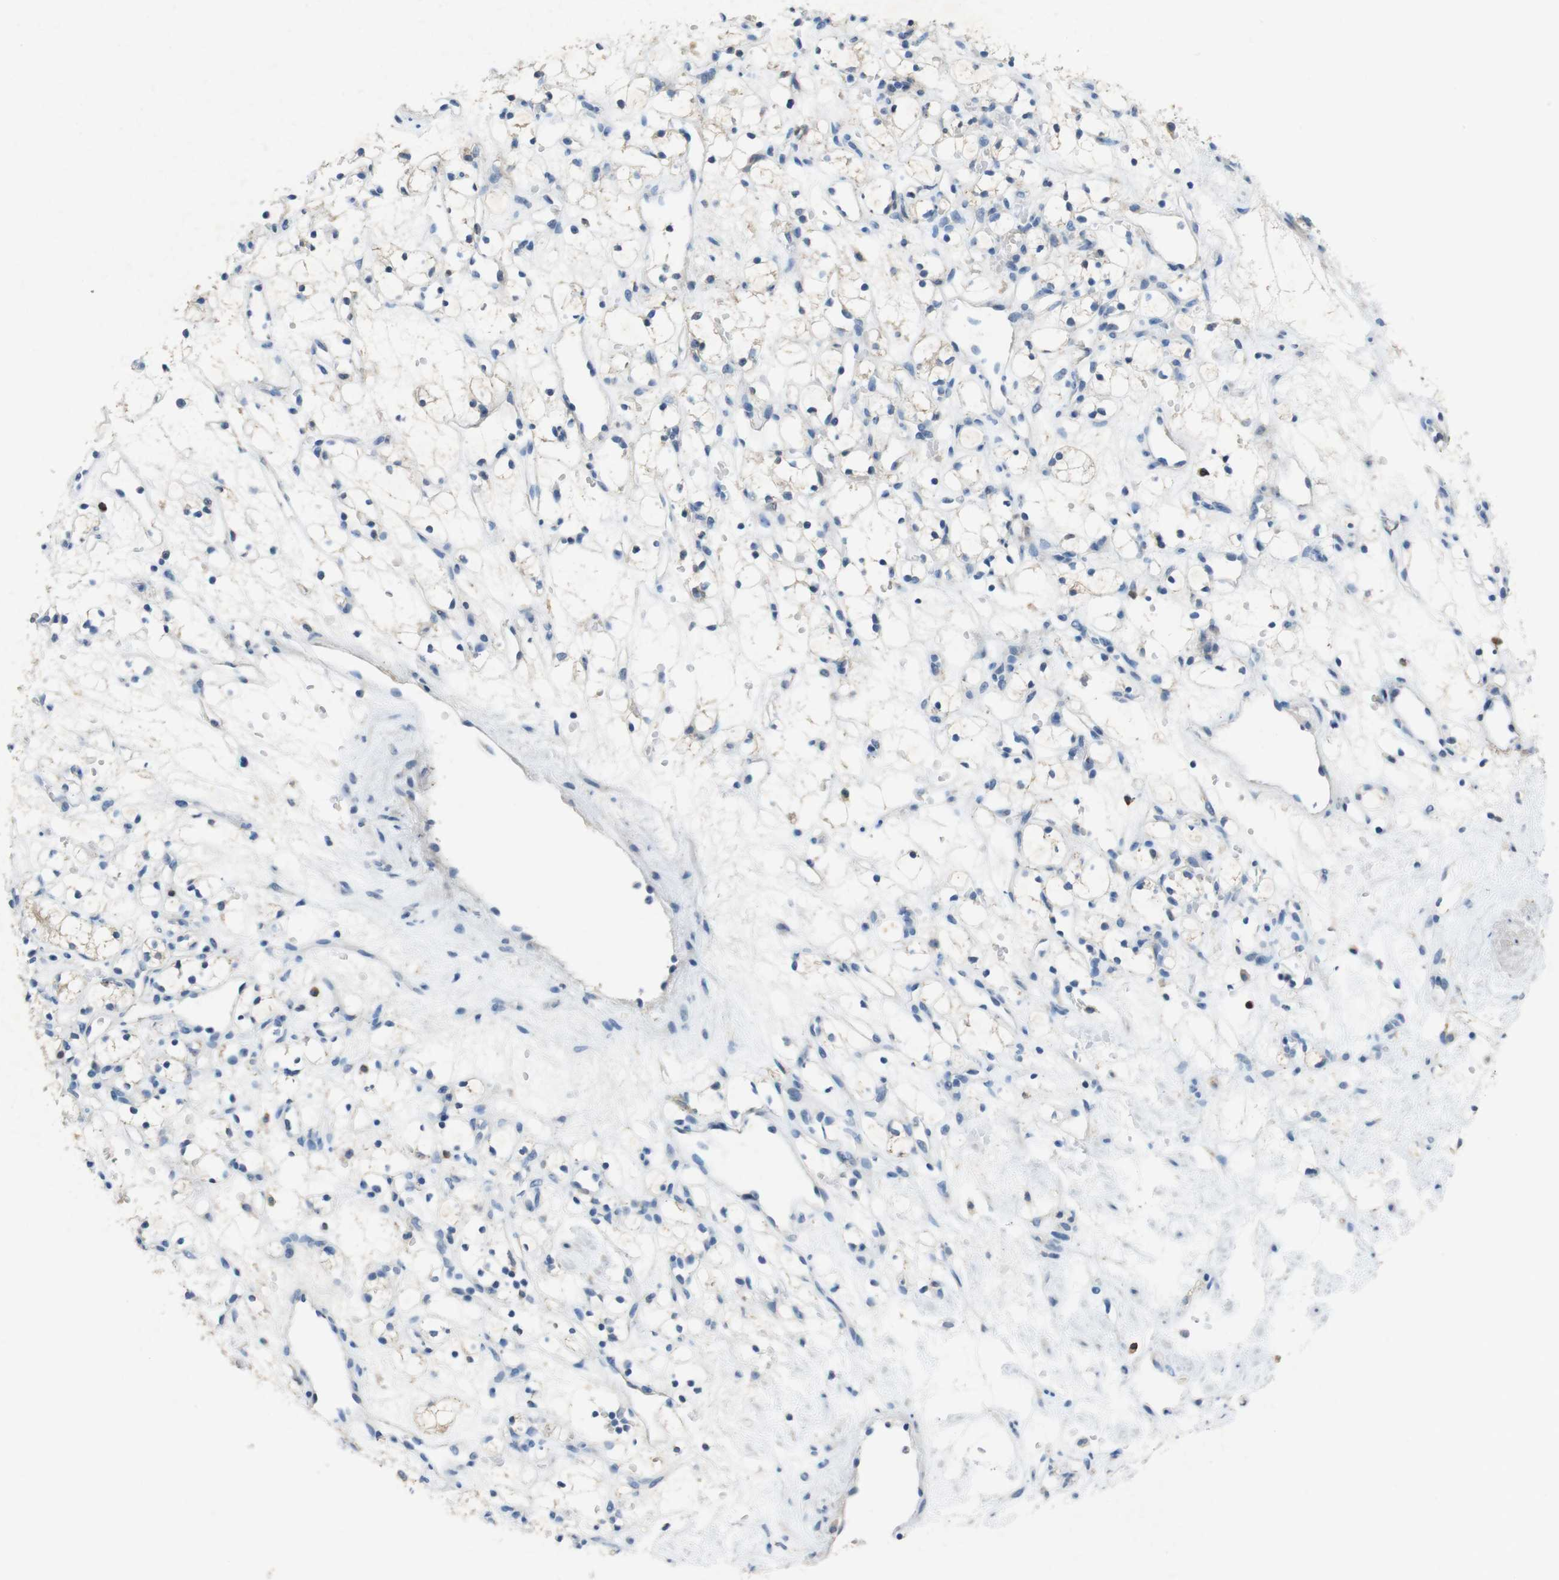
{"staining": {"intensity": "negative", "quantity": "none", "location": "none"}, "tissue": "renal cancer", "cell_type": "Tumor cells", "image_type": "cancer", "snomed": [{"axis": "morphology", "description": "Adenocarcinoma, NOS"}, {"axis": "topography", "description": "Kidney"}], "caption": "The histopathology image exhibits no staining of tumor cells in renal adenocarcinoma.", "gene": "TJP3", "patient": {"sex": "female", "age": 60}}